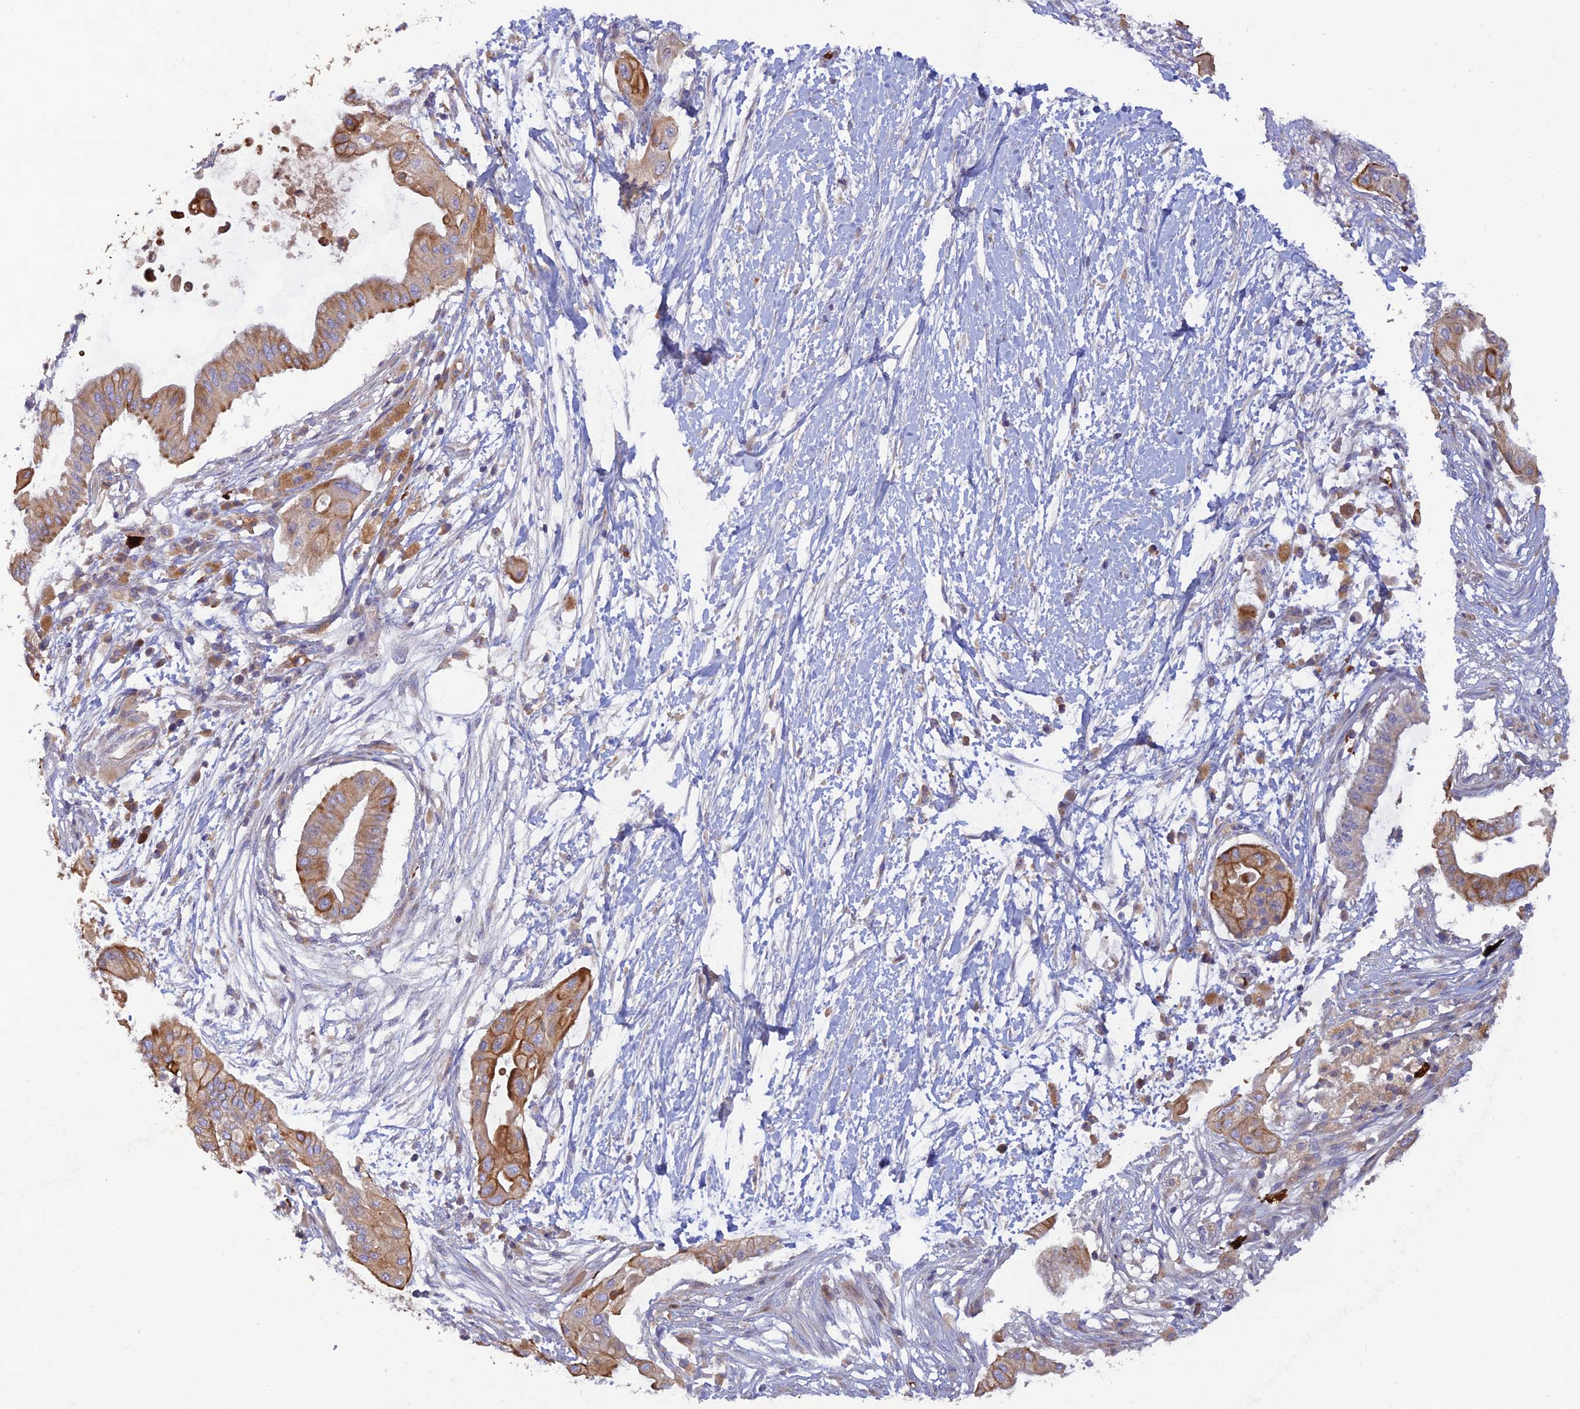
{"staining": {"intensity": "moderate", "quantity": ">75%", "location": "cytoplasmic/membranous"}, "tissue": "pancreatic cancer", "cell_type": "Tumor cells", "image_type": "cancer", "snomed": [{"axis": "morphology", "description": "Adenocarcinoma, NOS"}, {"axis": "topography", "description": "Pancreas"}], "caption": "Protein staining of pancreatic cancer tissue demonstrates moderate cytoplasmic/membranous expression in approximately >75% of tumor cells. Immunohistochemistry (ihc) stains the protein in brown and the nuclei are stained blue.", "gene": "GMCL1", "patient": {"sex": "male", "age": 68}}